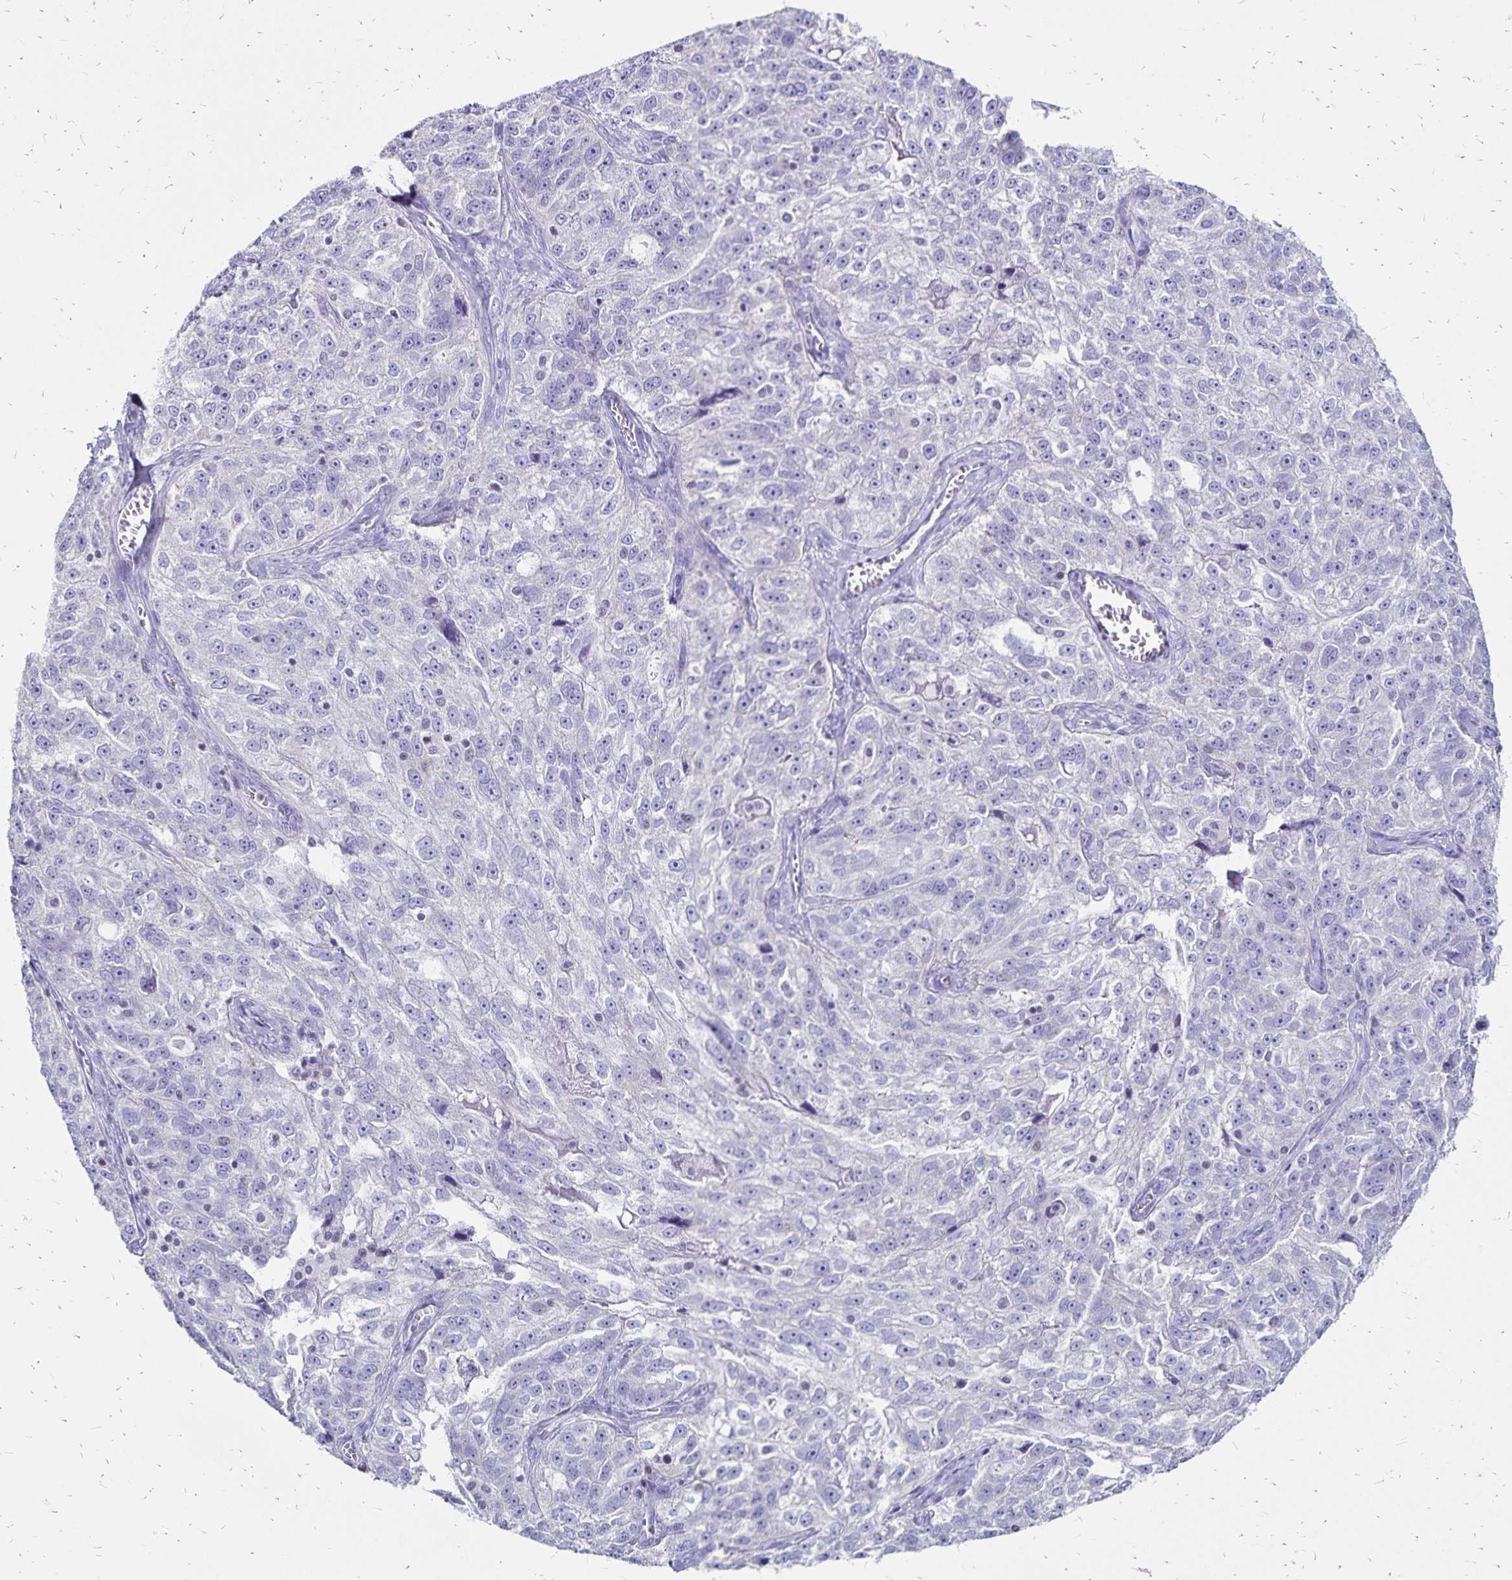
{"staining": {"intensity": "negative", "quantity": "none", "location": "none"}, "tissue": "ovarian cancer", "cell_type": "Tumor cells", "image_type": "cancer", "snomed": [{"axis": "morphology", "description": "Cystadenocarcinoma, serous, NOS"}, {"axis": "topography", "description": "Ovary"}], "caption": "This photomicrograph is of ovarian cancer (serous cystadenocarcinoma) stained with immunohistochemistry to label a protein in brown with the nuclei are counter-stained blue. There is no expression in tumor cells.", "gene": "IKZF1", "patient": {"sex": "female", "age": 51}}